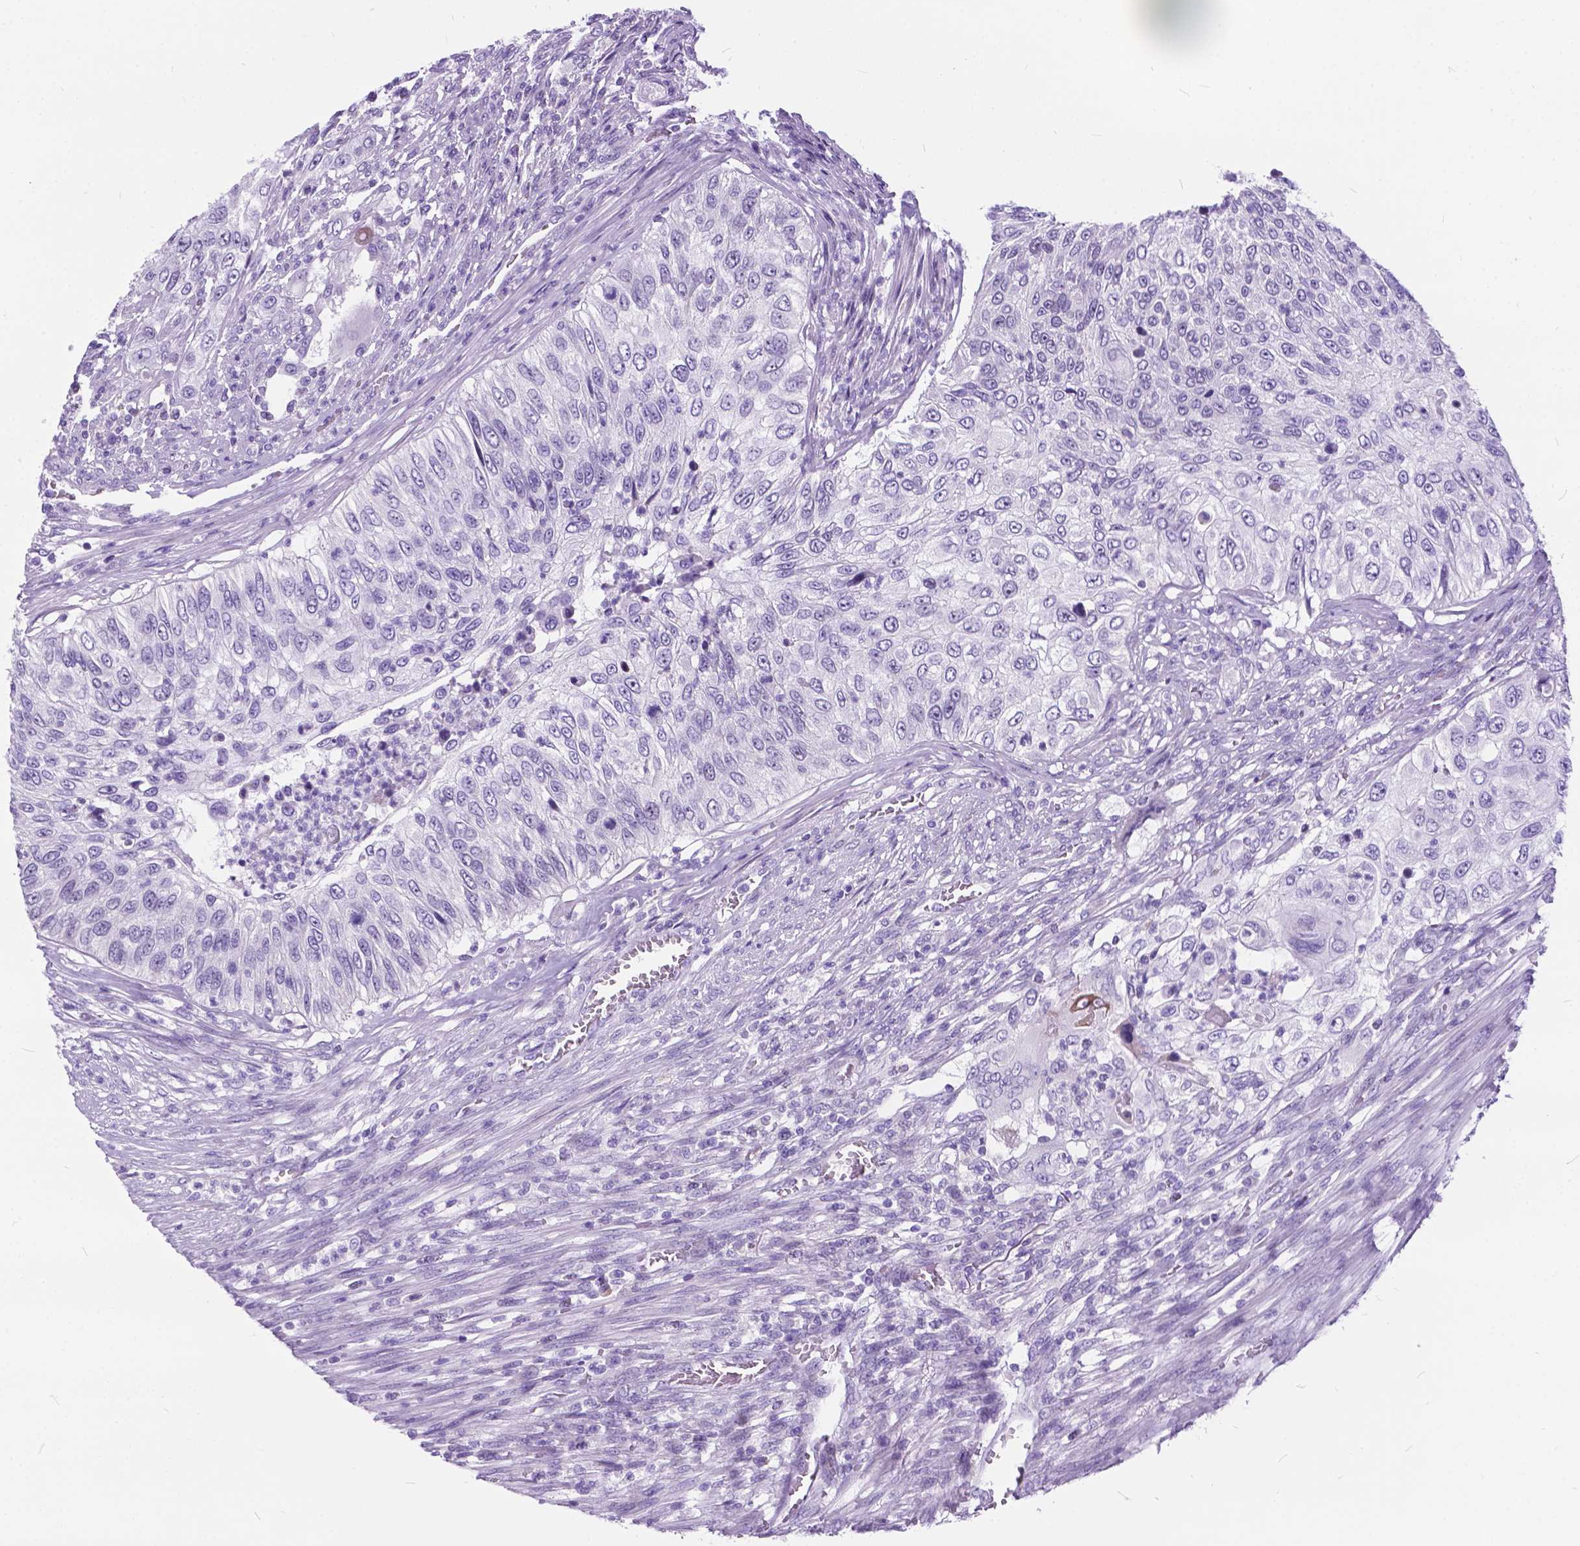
{"staining": {"intensity": "negative", "quantity": "none", "location": "none"}, "tissue": "urothelial cancer", "cell_type": "Tumor cells", "image_type": "cancer", "snomed": [{"axis": "morphology", "description": "Urothelial carcinoma, High grade"}, {"axis": "topography", "description": "Urinary bladder"}], "caption": "DAB (3,3'-diaminobenzidine) immunohistochemical staining of human urothelial carcinoma (high-grade) shows no significant expression in tumor cells. (DAB (3,3'-diaminobenzidine) immunohistochemistry (IHC) with hematoxylin counter stain).", "gene": "BSND", "patient": {"sex": "female", "age": 60}}